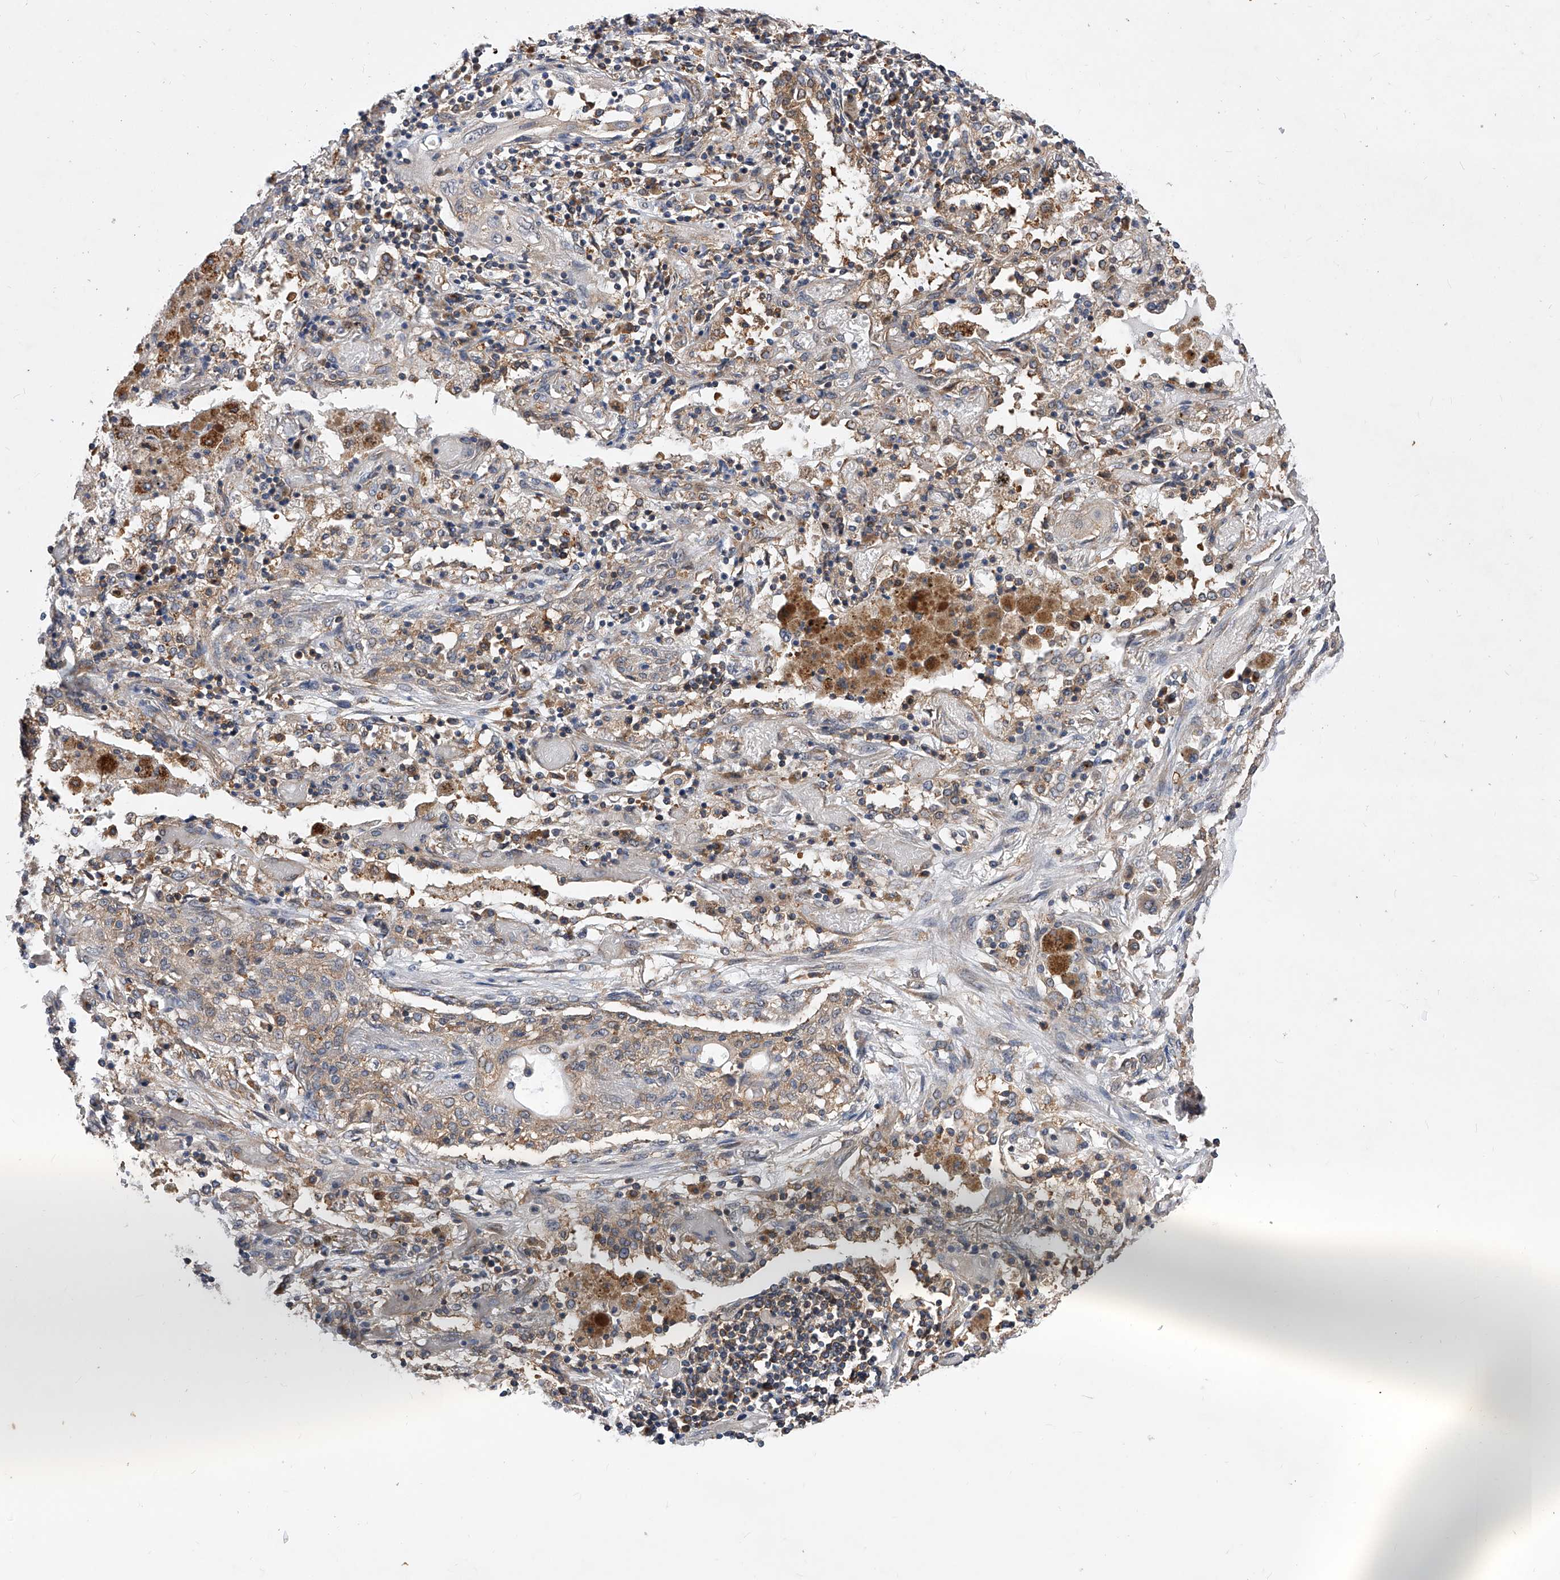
{"staining": {"intensity": "weak", "quantity": "<25%", "location": "cytoplasmic/membranous"}, "tissue": "lung cancer", "cell_type": "Tumor cells", "image_type": "cancer", "snomed": [{"axis": "morphology", "description": "Squamous cell carcinoma, NOS"}, {"axis": "topography", "description": "Lung"}], "caption": "A photomicrograph of lung cancer stained for a protein shows no brown staining in tumor cells.", "gene": "CFAP410", "patient": {"sex": "female", "age": 47}}